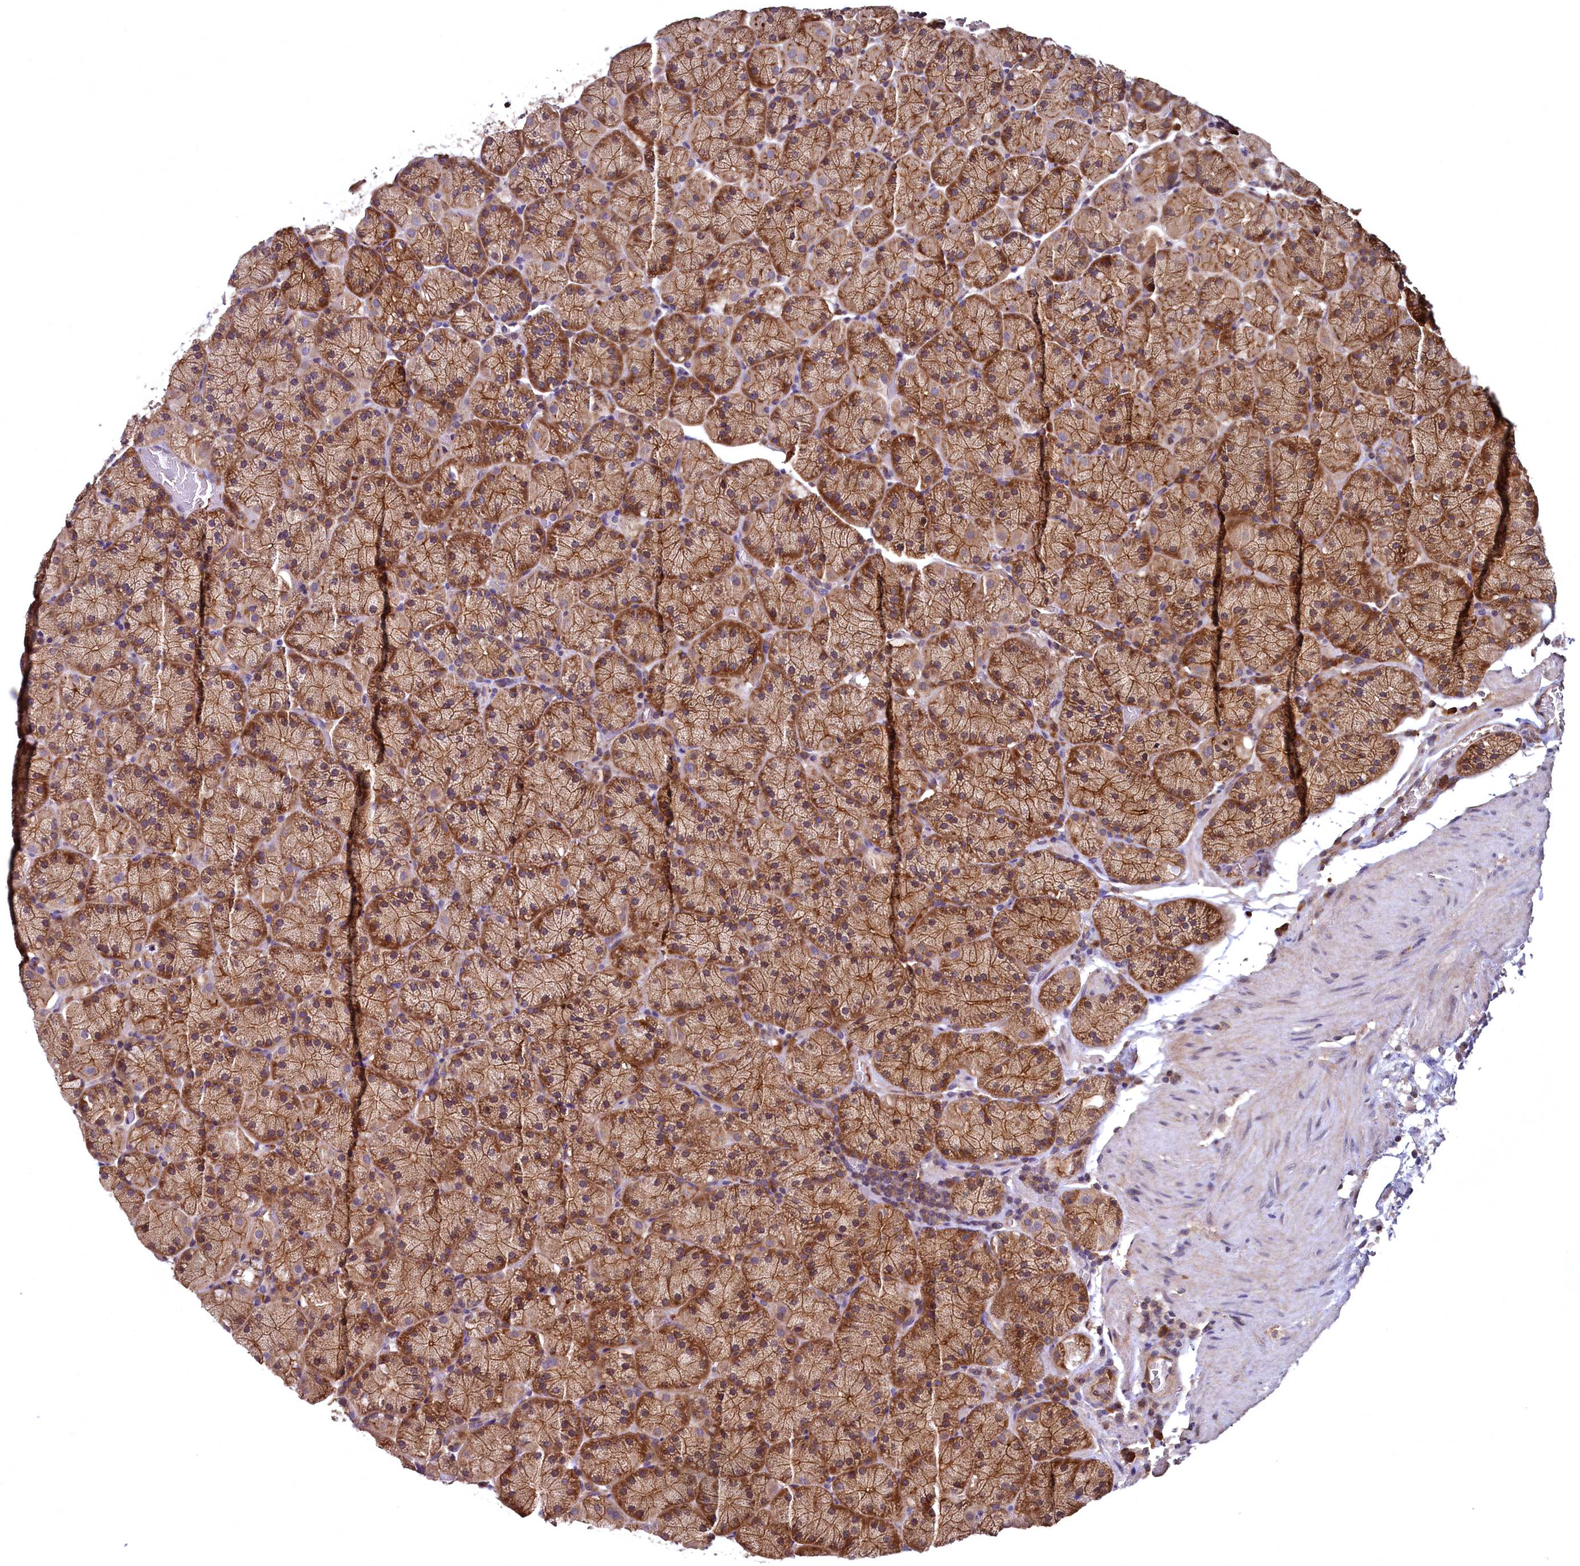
{"staining": {"intensity": "strong", "quantity": ">75%", "location": "cytoplasmic/membranous"}, "tissue": "stomach", "cell_type": "Glandular cells", "image_type": "normal", "snomed": [{"axis": "morphology", "description": "Normal tissue, NOS"}, {"axis": "topography", "description": "Stomach, upper"}, {"axis": "topography", "description": "Stomach, lower"}], "caption": "A histopathology image showing strong cytoplasmic/membranous expression in about >75% of glandular cells in normal stomach, as visualized by brown immunohistochemical staining.", "gene": "SVIP", "patient": {"sex": "male", "age": 80}}